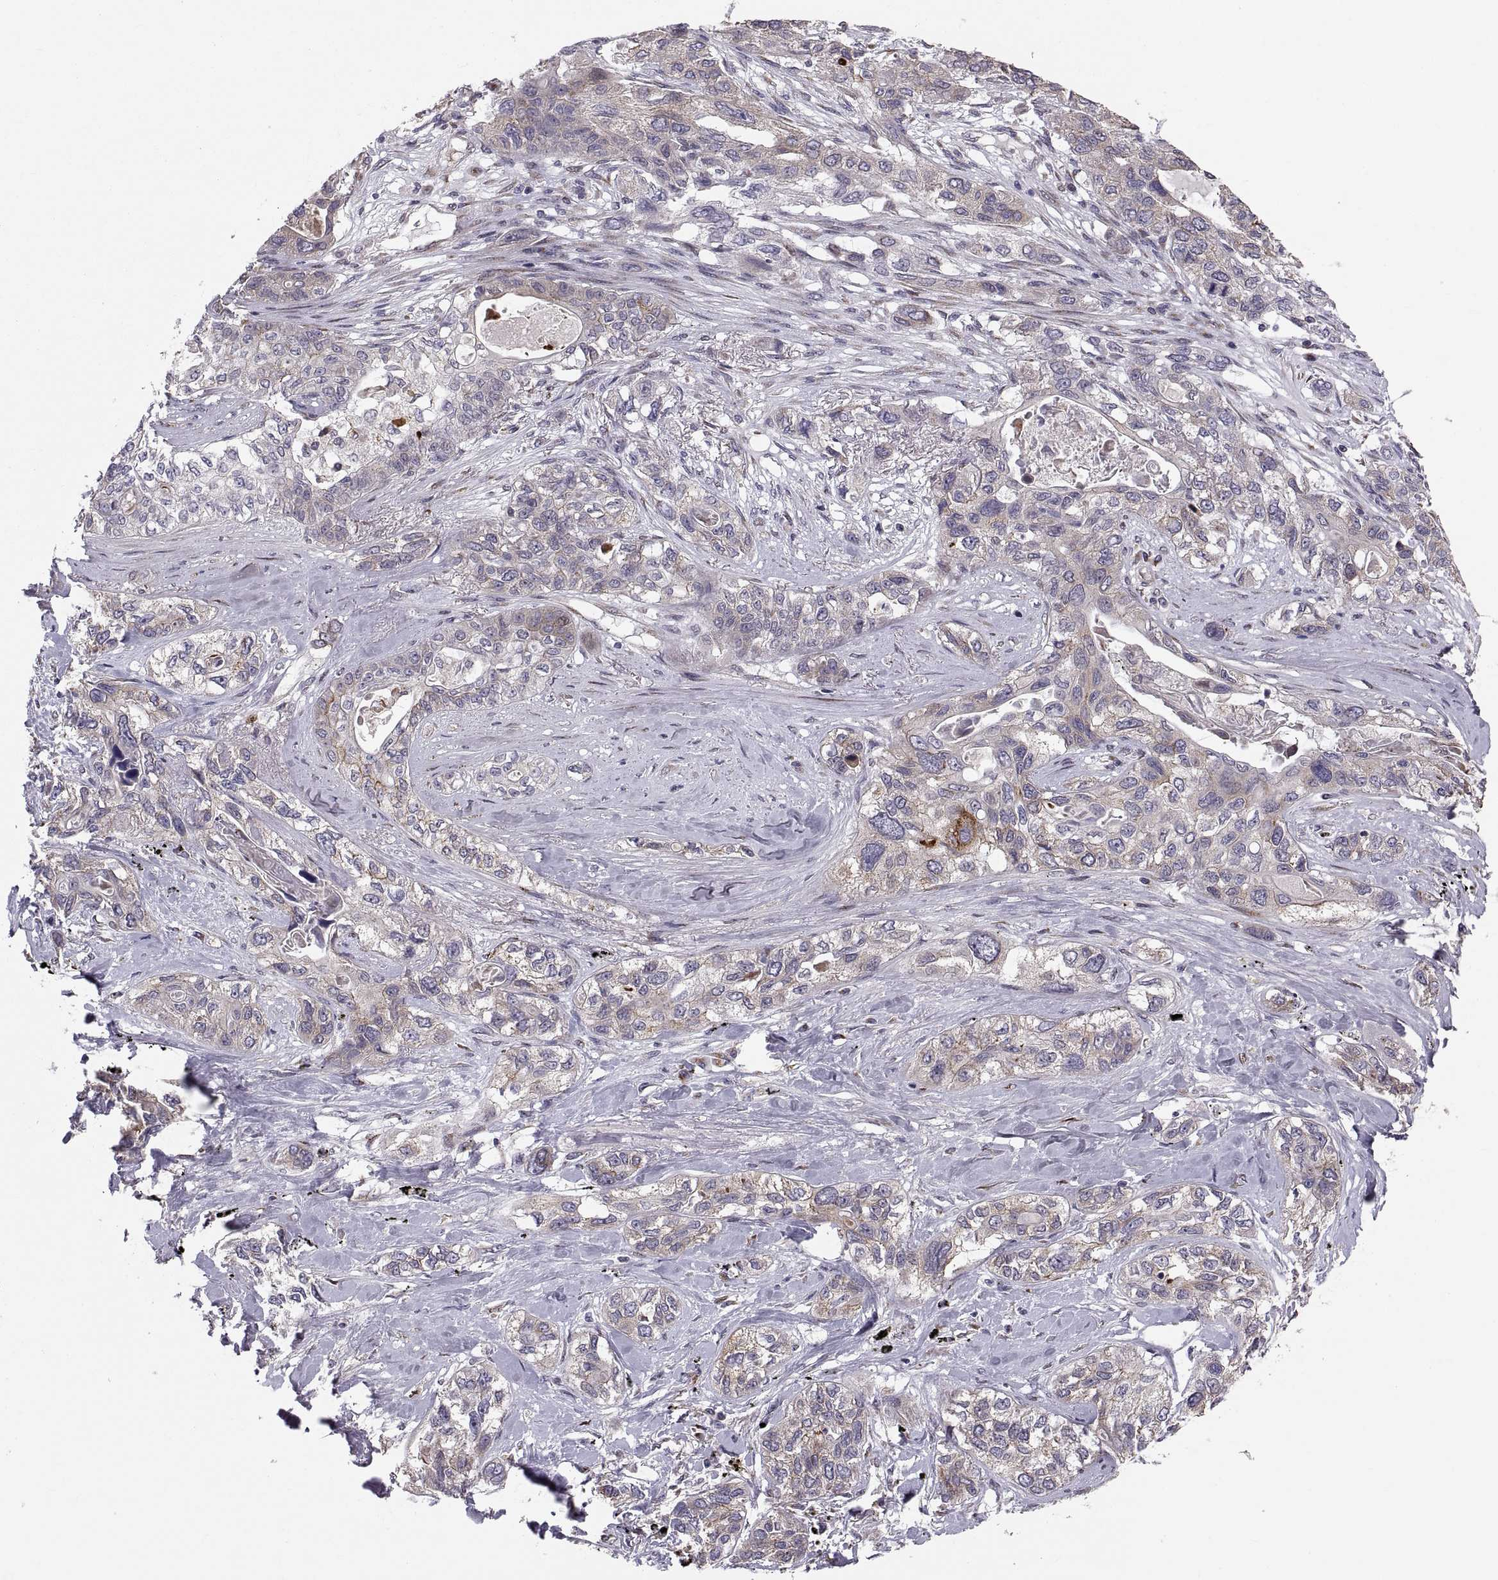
{"staining": {"intensity": "weak", "quantity": "25%-75%", "location": "cytoplasmic/membranous"}, "tissue": "lung cancer", "cell_type": "Tumor cells", "image_type": "cancer", "snomed": [{"axis": "morphology", "description": "Squamous cell carcinoma, NOS"}, {"axis": "topography", "description": "Lung"}], "caption": "Lung squamous cell carcinoma stained for a protein (brown) demonstrates weak cytoplasmic/membranous positive positivity in approximately 25%-75% of tumor cells.", "gene": "TESC", "patient": {"sex": "female", "age": 70}}